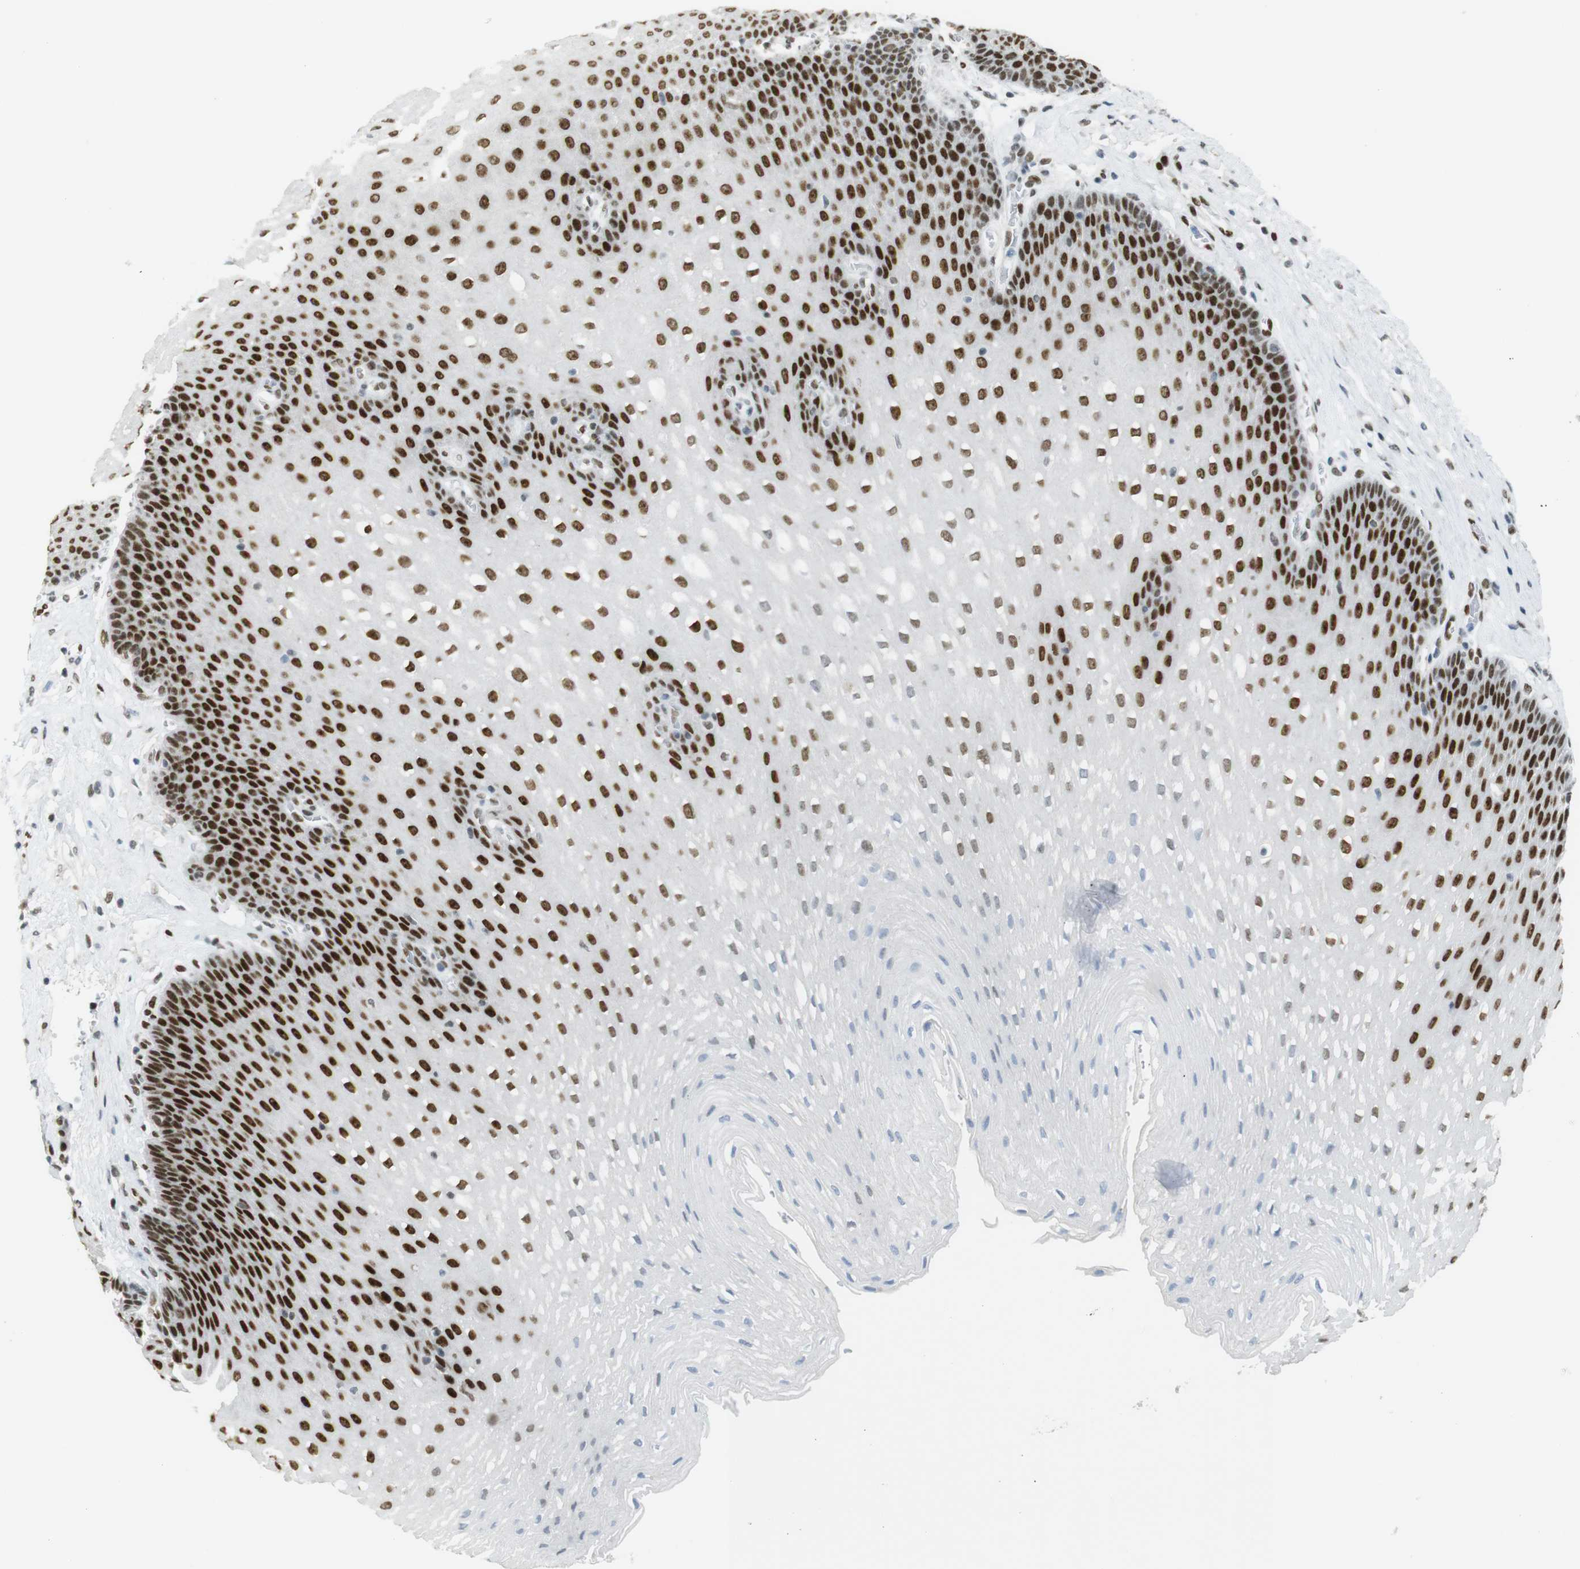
{"staining": {"intensity": "strong", "quantity": "25%-75%", "location": "nuclear"}, "tissue": "esophagus", "cell_type": "Squamous epithelial cells", "image_type": "normal", "snomed": [{"axis": "morphology", "description": "Normal tissue, NOS"}, {"axis": "topography", "description": "Esophagus"}], "caption": "Esophagus stained with IHC reveals strong nuclear staining in approximately 25%-75% of squamous epithelial cells.", "gene": "RIOX2", "patient": {"sex": "male", "age": 48}}